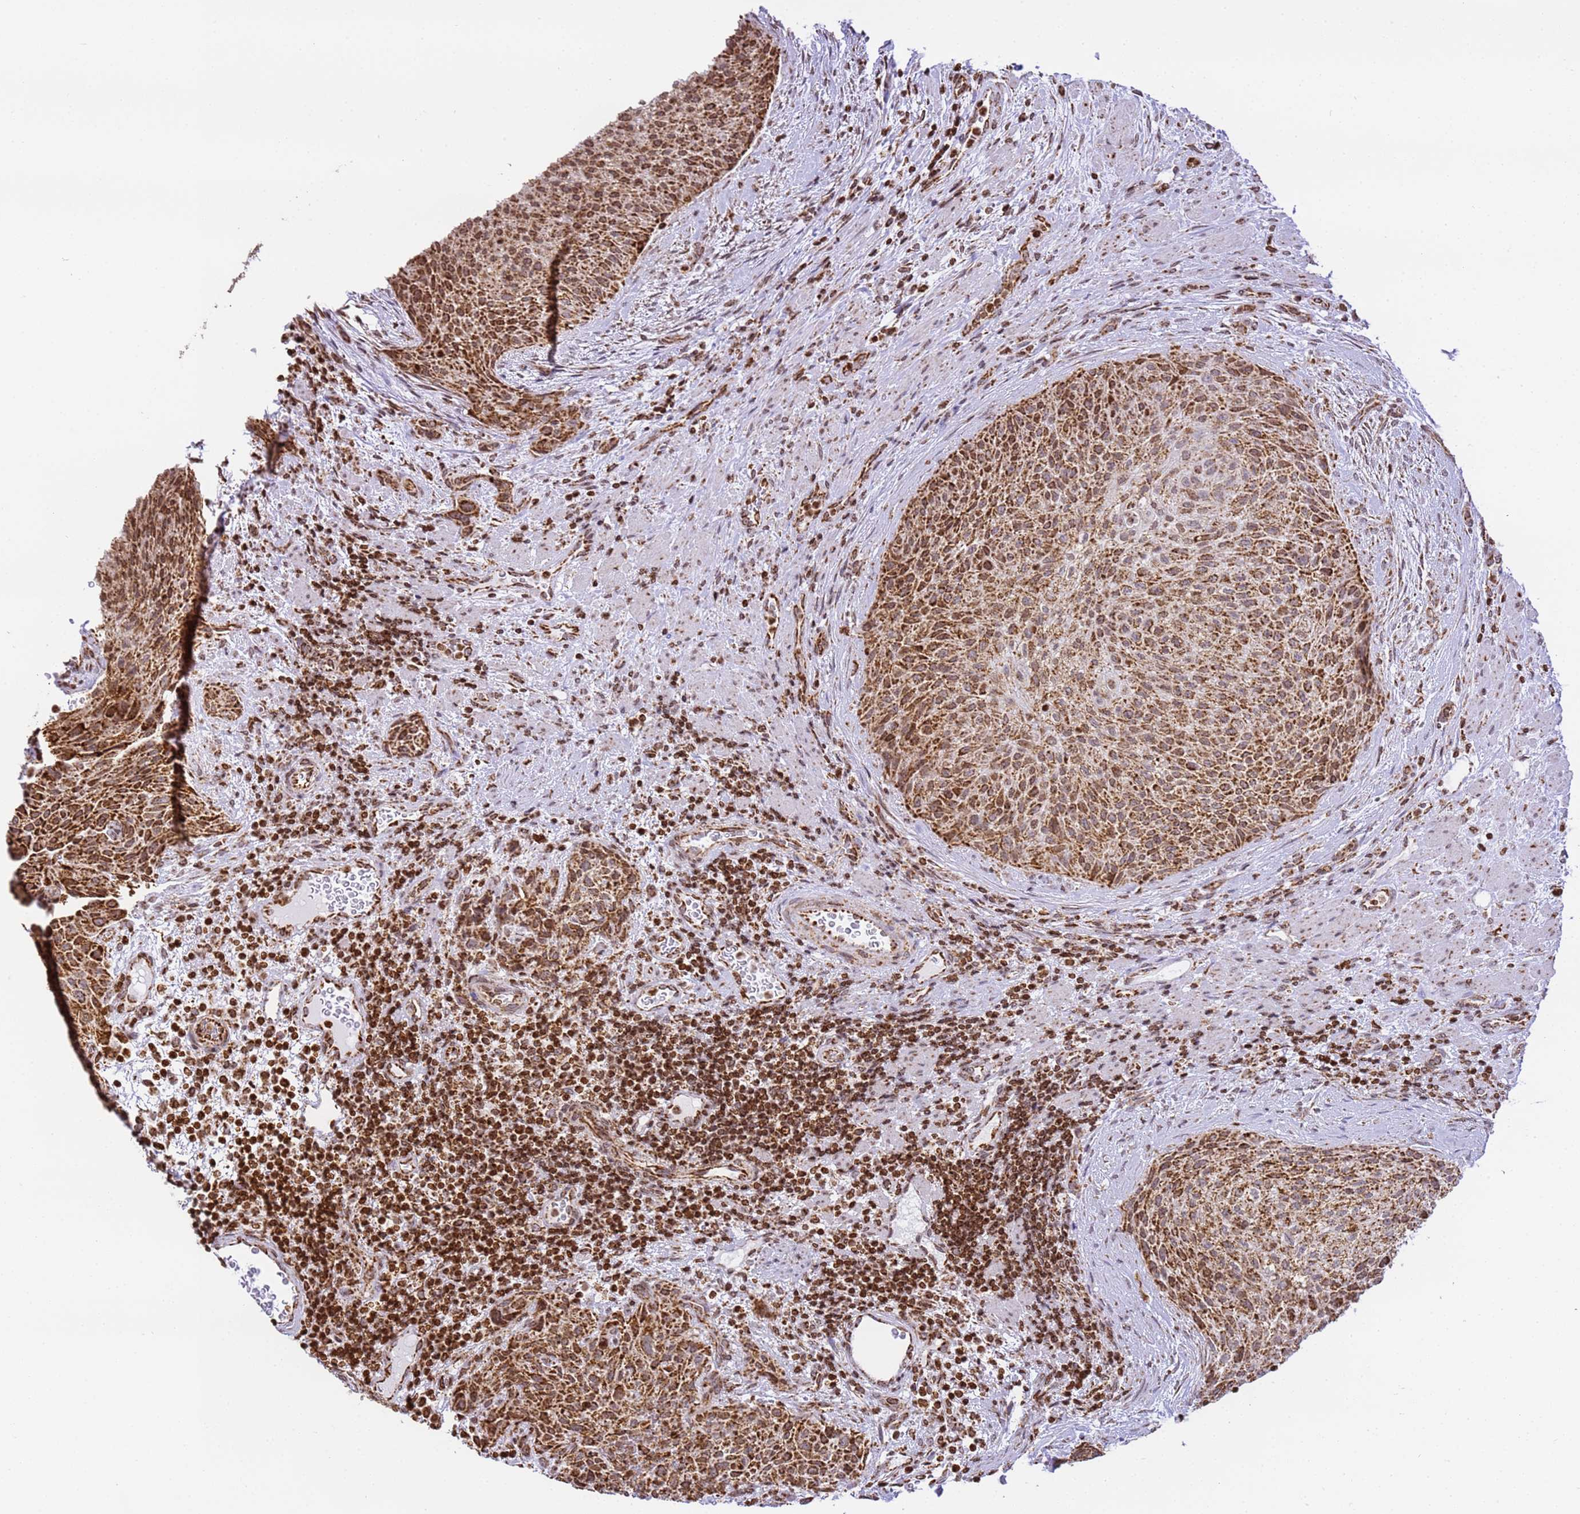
{"staining": {"intensity": "strong", "quantity": ">75%", "location": "cytoplasmic/membranous"}, "tissue": "urothelial cancer", "cell_type": "Tumor cells", "image_type": "cancer", "snomed": [{"axis": "morphology", "description": "Normal tissue, NOS"}, {"axis": "morphology", "description": "Urothelial carcinoma, NOS"}, {"axis": "topography", "description": "Urinary bladder"}, {"axis": "topography", "description": "Peripheral nerve tissue"}], "caption": "Approximately >75% of tumor cells in human transitional cell carcinoma reveal strong cytoplasmic/membranous protein staining as visualized by brown immunohistochemical staining.", "gene": "HSPE1", "patient": {"sex": "male", "age": 35}}